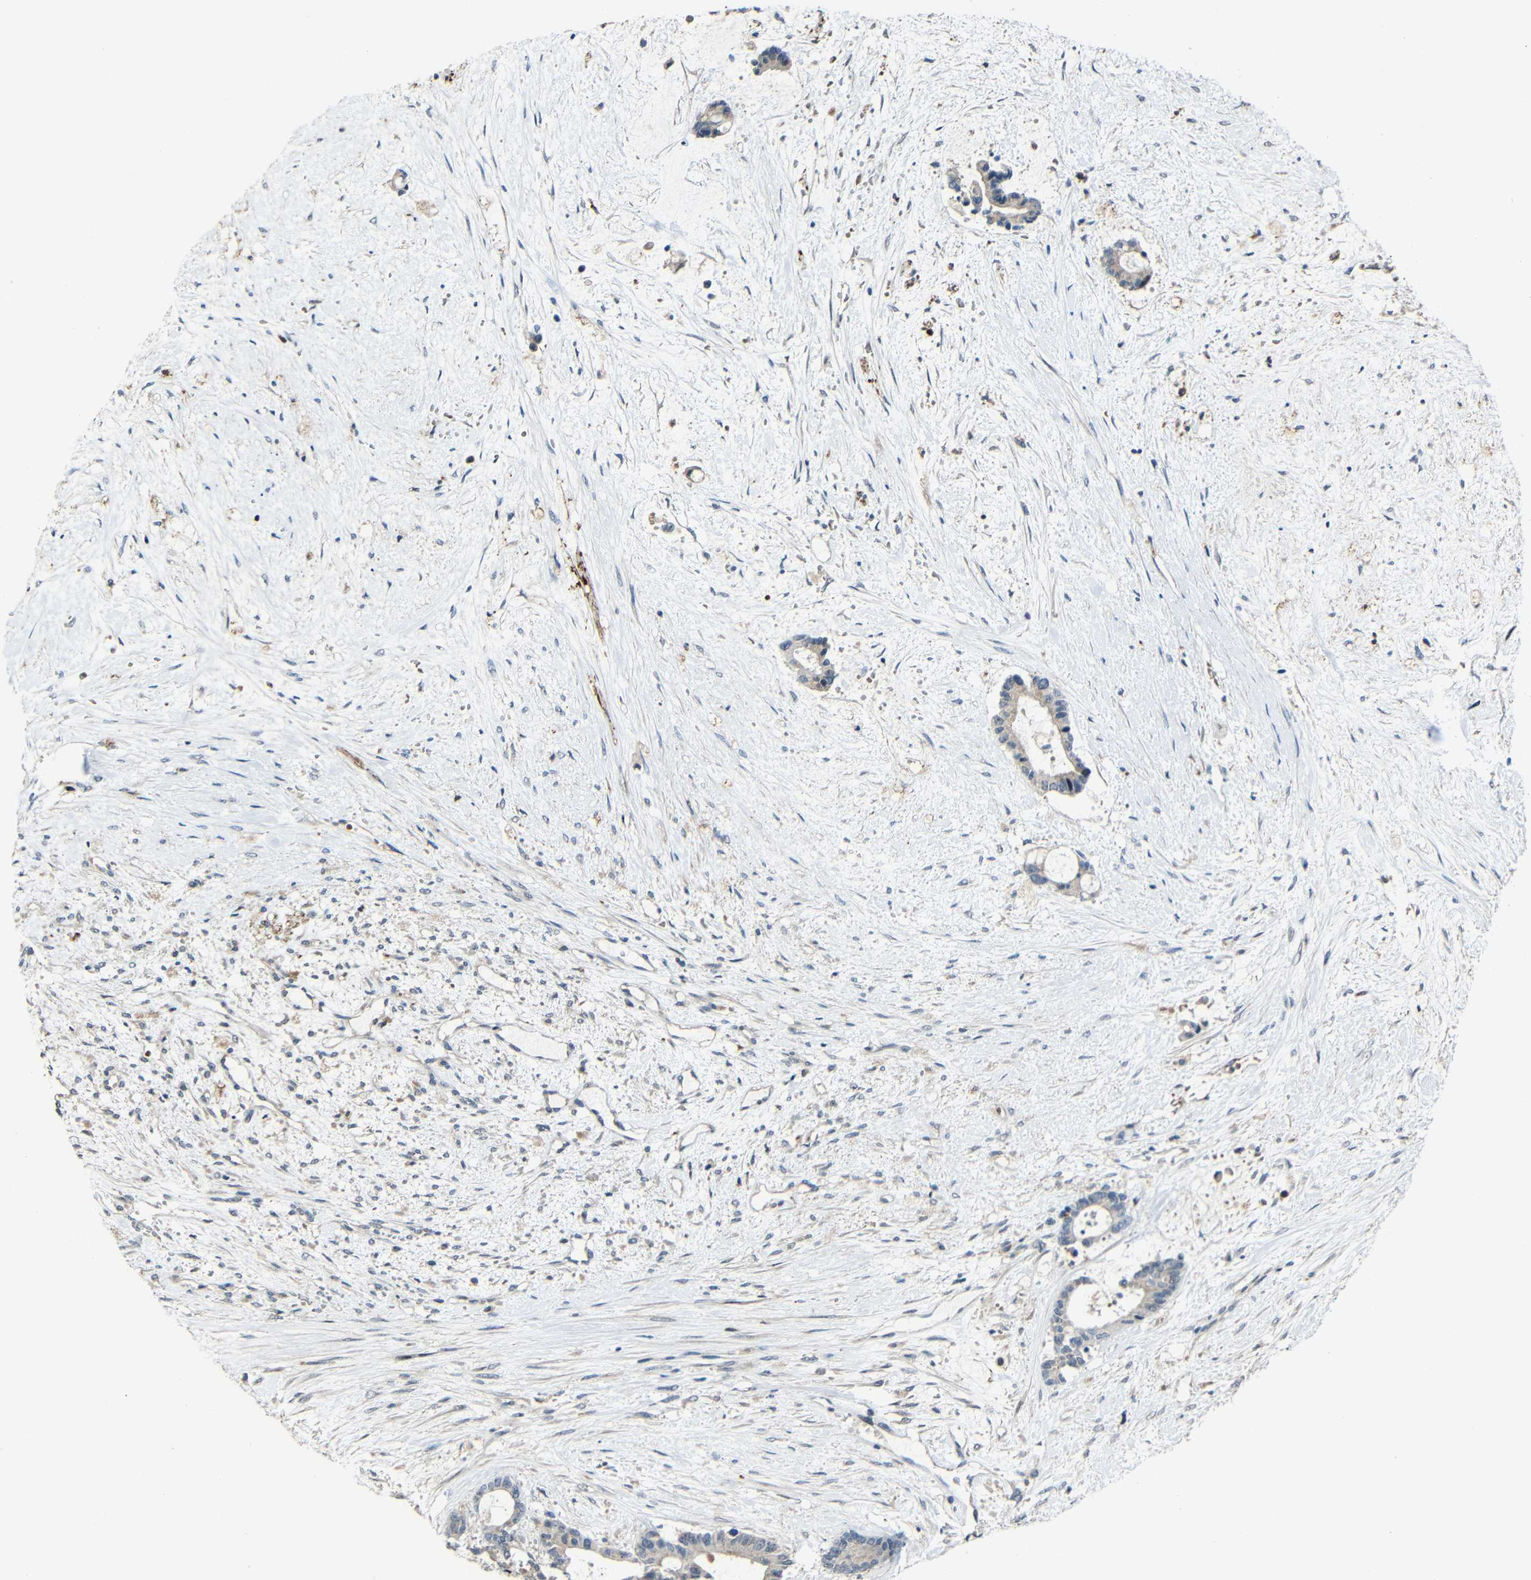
{"staining": {"intensity": "moderate", "quantity": "25%-75%", "location": "cytoplasmic/membranous"}, "tissue": "liver cancer", "cell_type": "Tumor cells", "image_type": "cancer", "snomed": [{"axis": "morphology", "description": "Normal tissue, NOS"}, {"axis": "morphology", "description": "Cholangiocarcinoma"}, {"axis": "topography", "description": "Liver"}, {"axis": "topography", "description": "Peripheral nerve tissue"}], "caption": "Moderate cytoplasmic/membranous protein expression is identified in approximately 25%-75% of tumor cells in liver cancer.", "gene": "DNAJC5", "patient": {"sex": "female", "age": 73}}